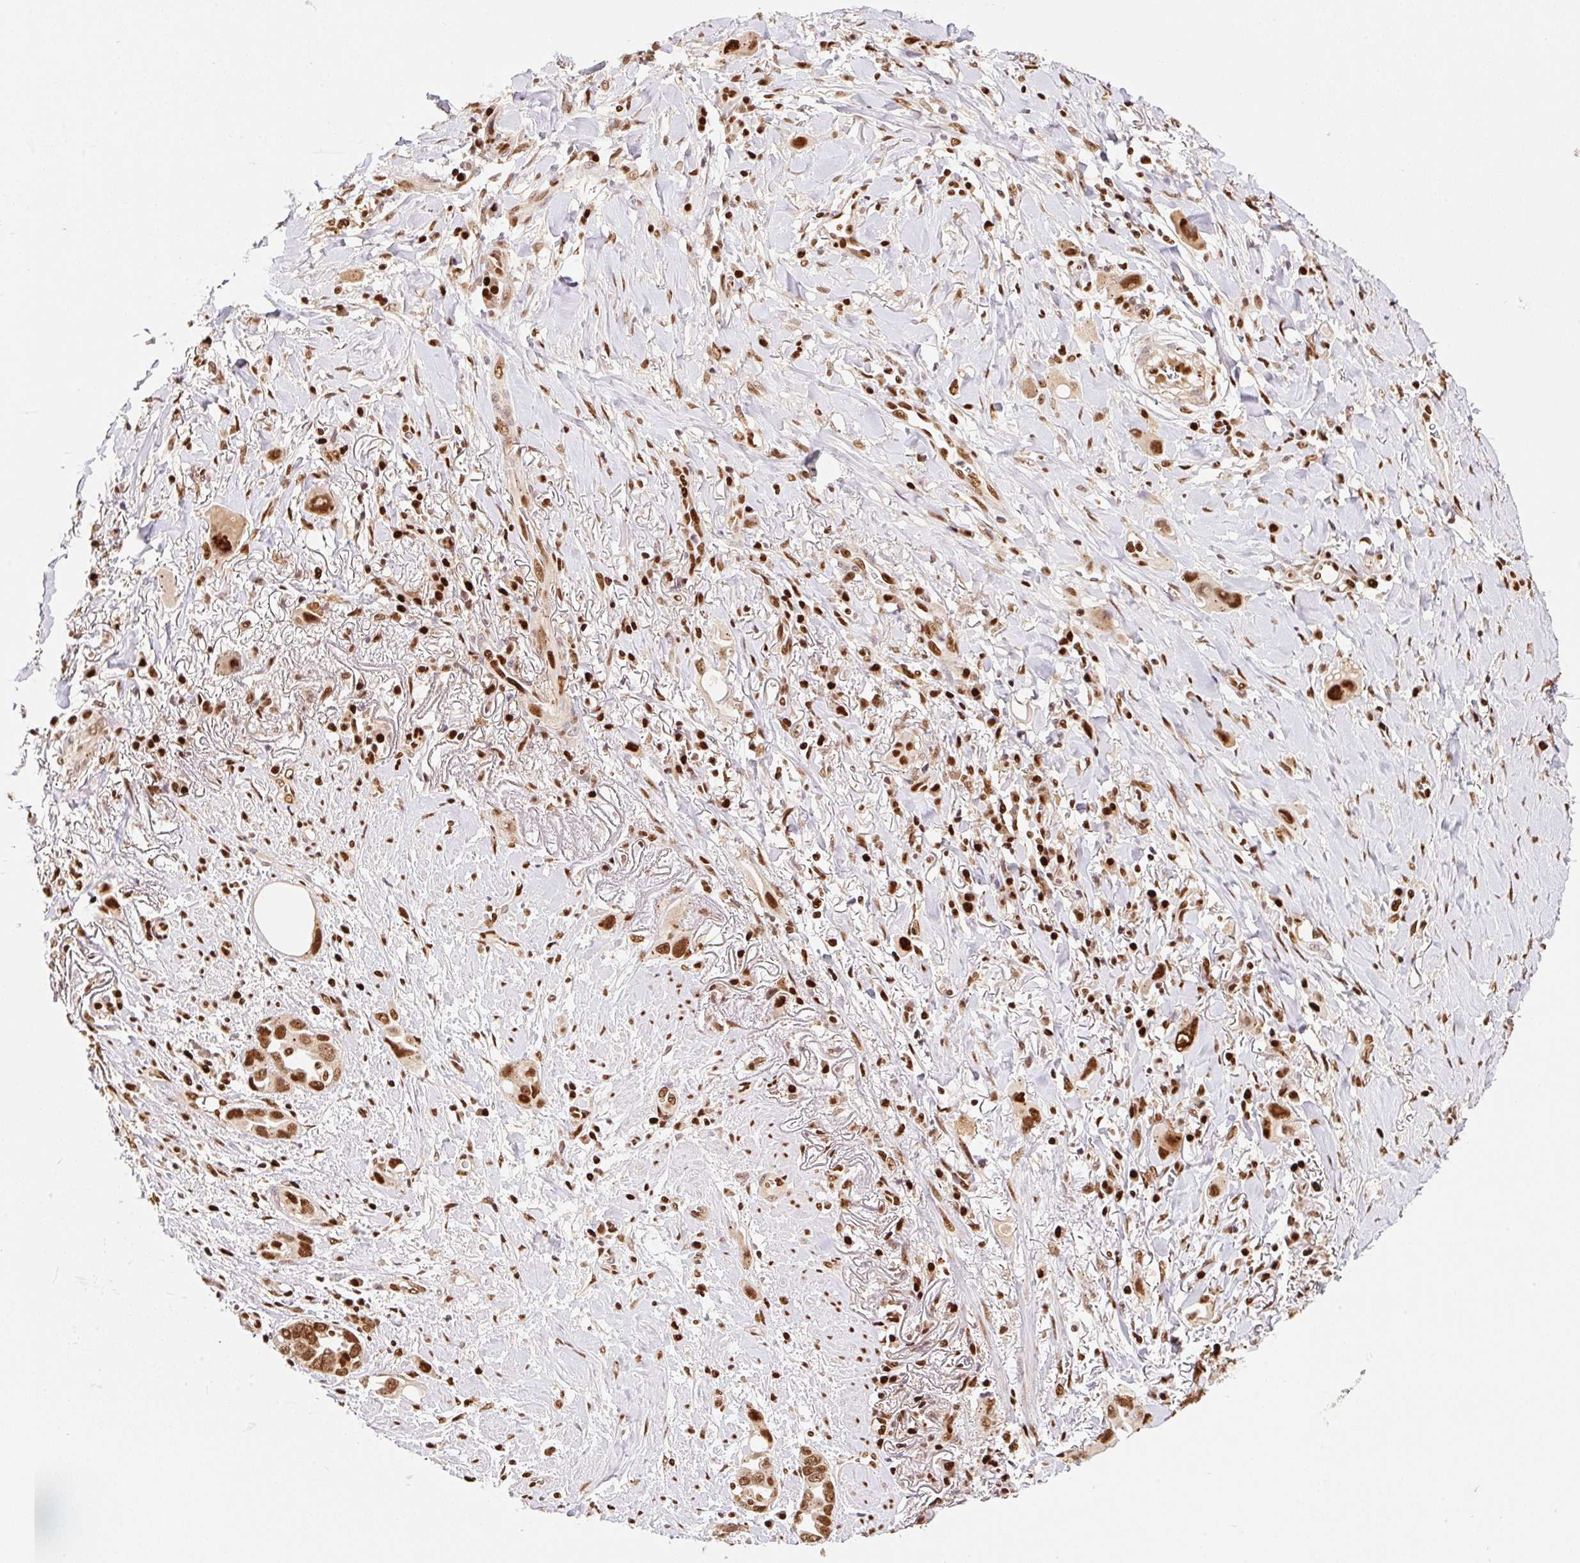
{"staining": {"intensity": "strong", "quantity": ">75%", "location": "nuclear"}, "tissue": "lung cancer", "cell_type": "Tumor cells", "image_type": "cancer", "snomed": [{"axis": "morphology", "description": "Adenocarcinoma, NOS"}, {"axis": "topography", "description": "Lung"}], "caption": "Adenocarcinoma (lung) was stained to show a protein in brown. There is high levels of strong nuclear expression in approximately >75% of tumor cells.", "gene": "GPR139", "patient": {"sex": "male", "age": 76}}